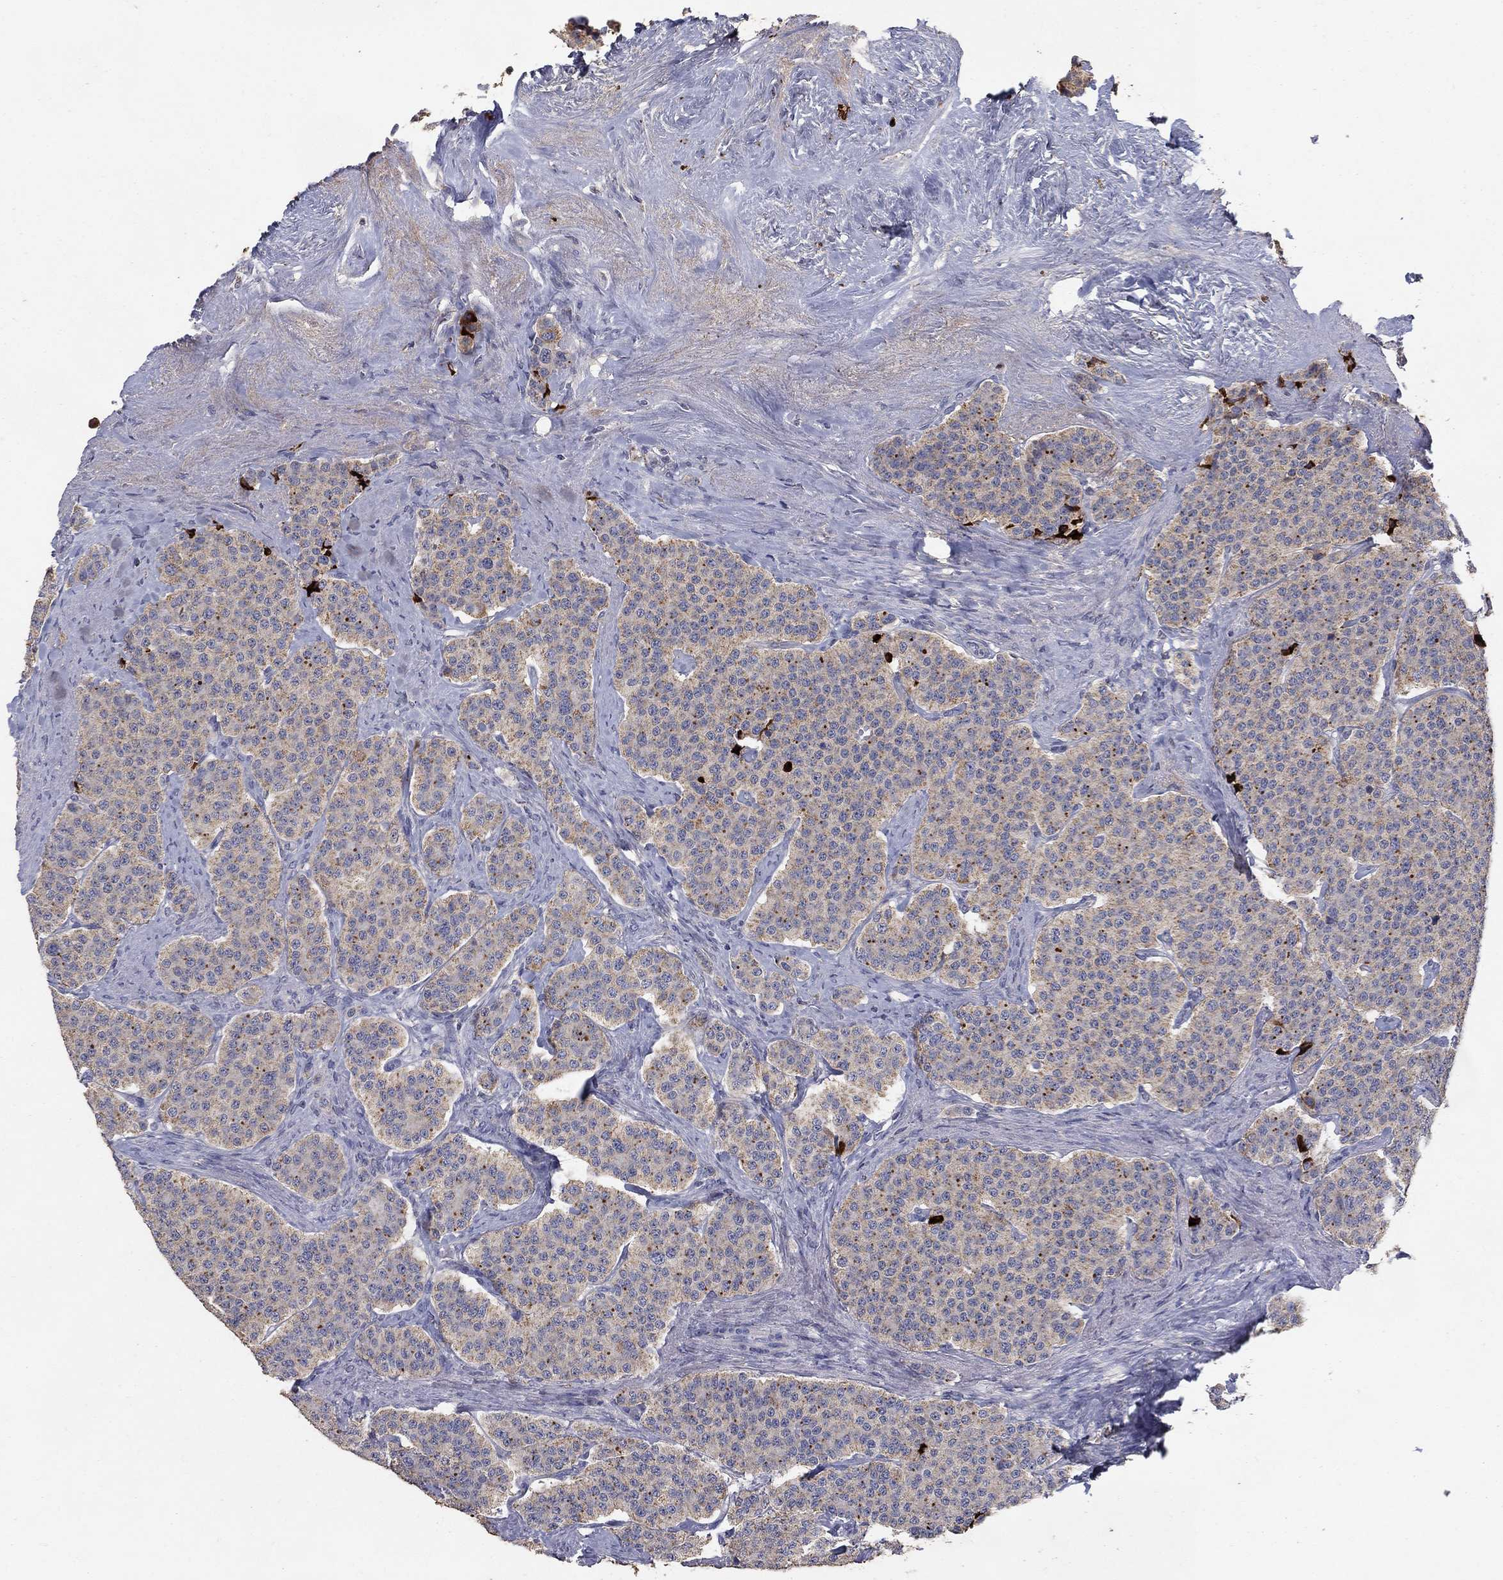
{"staining": {"intensity": "weak", "quantity": ">75%", "location": "cytoplasmic/membranous"}, "tissue": "carcinoid", "cell_type": "Tumor cells", "image_type": "cancer", "snomed": [{"axis": "morphology", "description": "Carcinoid, malignant, NOS"}, {"axis": "topography", "description": "Small intestine"}], "caption": "Carcinoid (malignant) was stained to show a protein in brown. There is low levels of weak cytoplasmic/membranous expression in approximately >75% of tumor cells.", "gene": "GPSM1", "patient": {"sex": "female", "age": 58}}